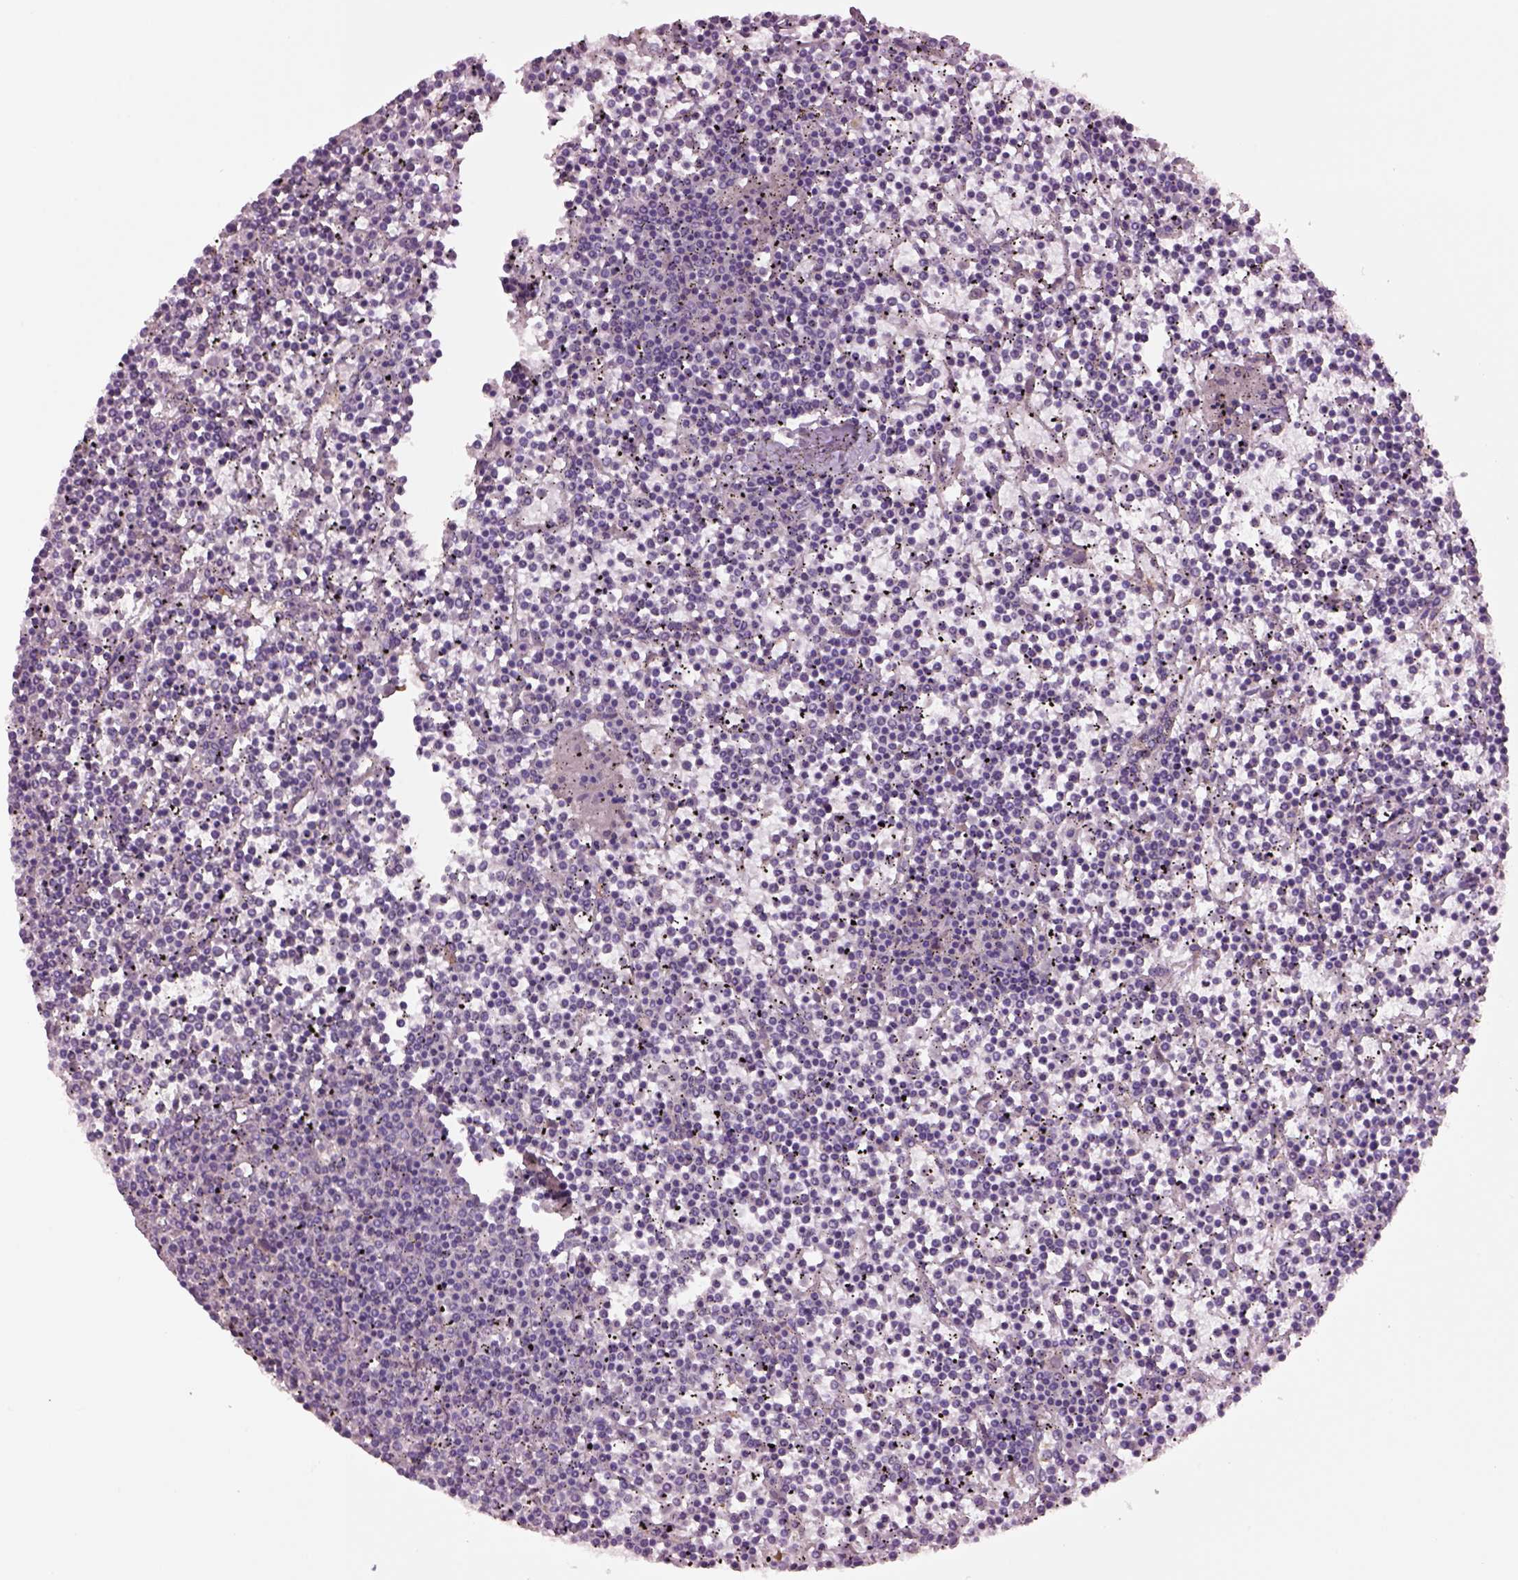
{"staining": {"intensity": "negative", "quantity": "none", "location": "none"}, "tissue": "lymphoma", "cell_type": "Tumor cells", "image_type": "cancer", "snomed": [{"axis": "morphology", "description": "Malignant lymphoma, non-Hodgkin's type, Low grade"}, {"axis": "topography", "description": "Spleen"}], "caption": "Immunohistochemistry of human malignant lymphoma, non-Hodgkin's type (low-grade) reveals no staining in tumor cells. (IHC, brightfield microscopy, high magnification).", "gene": "CLPSL1", "patient": {"sex": "female", "age": 19}}